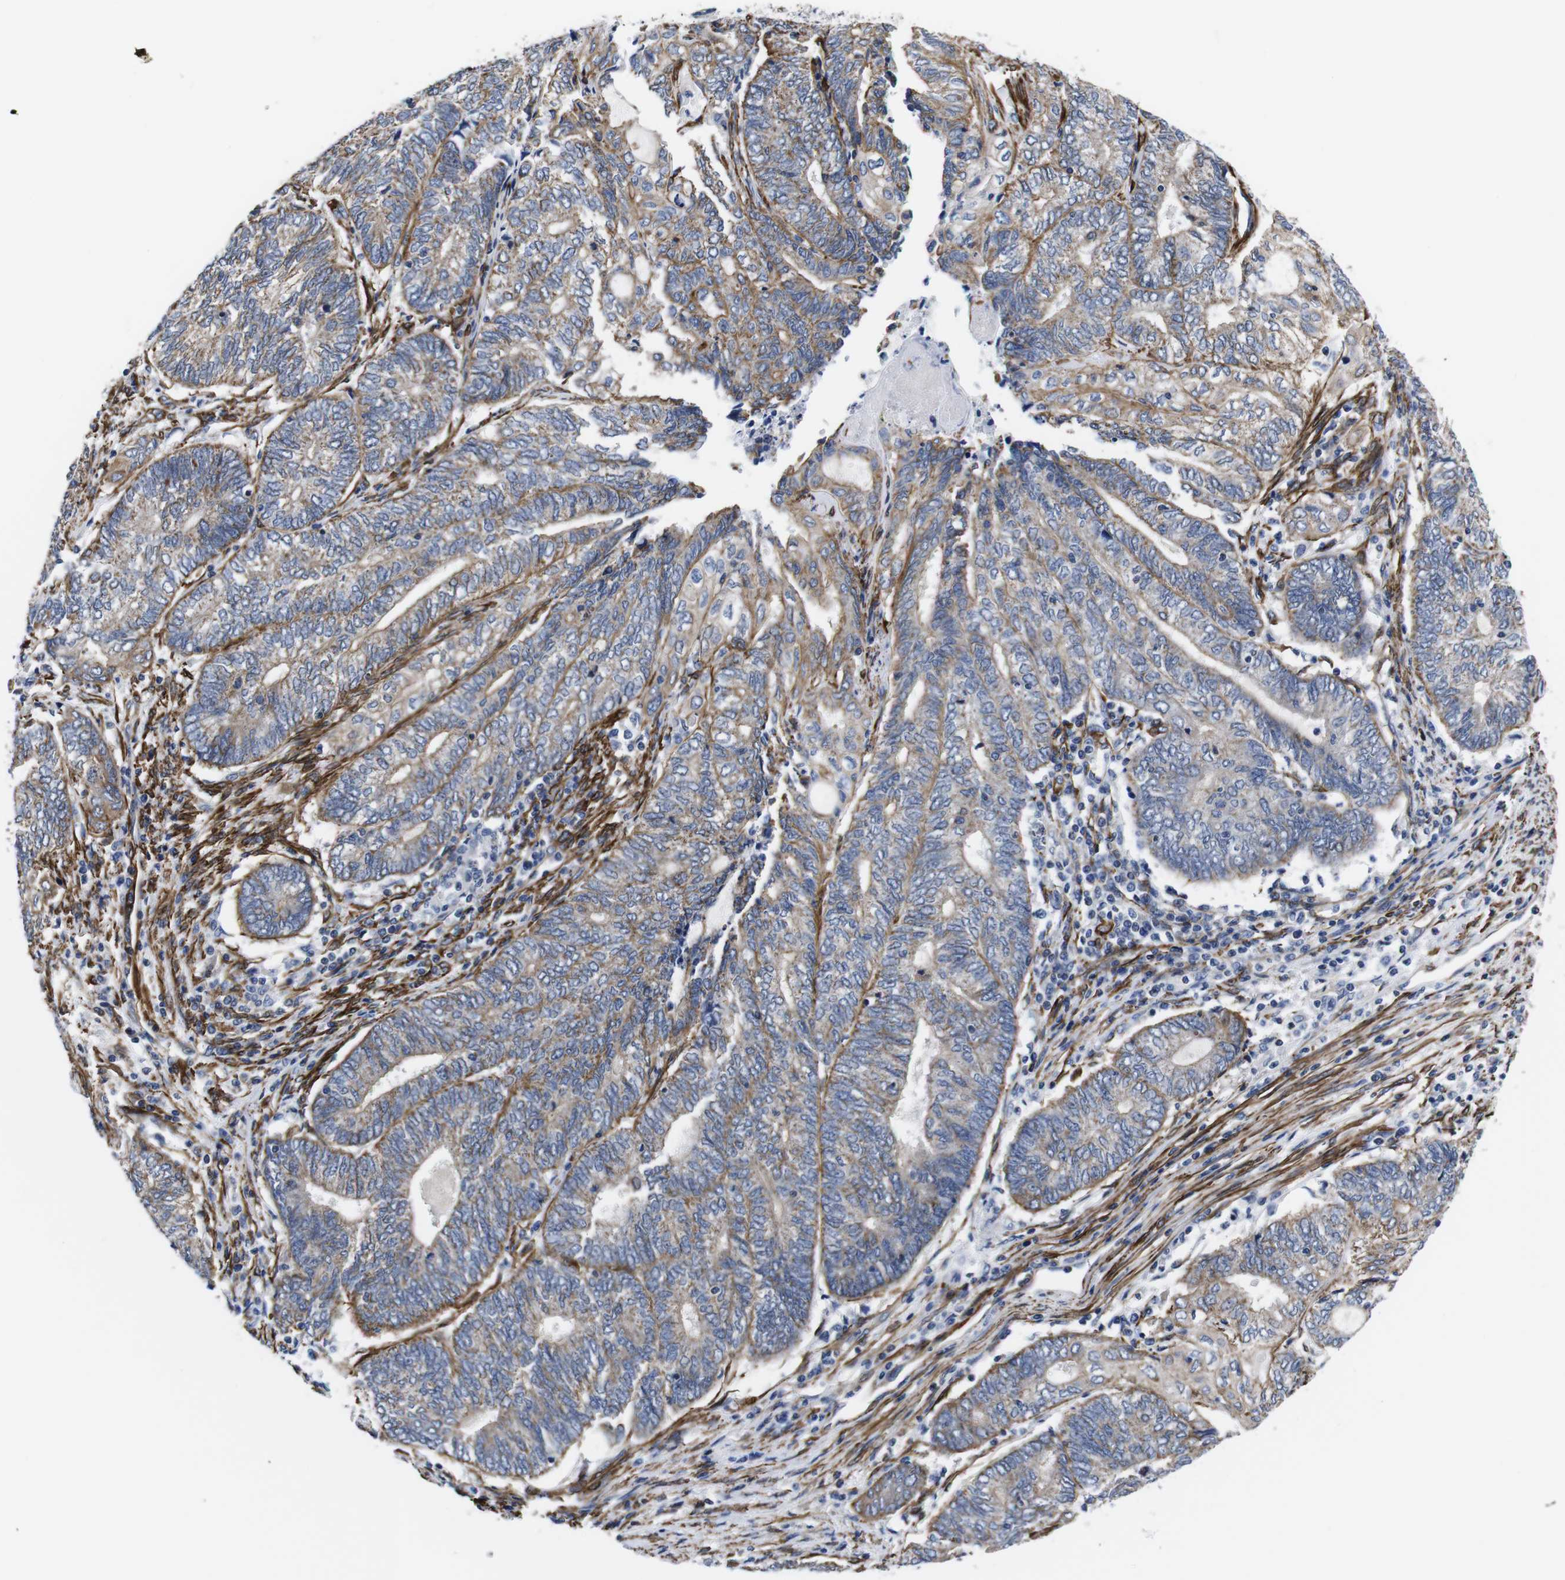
{"staining": {"intensity": "weak", "quantity": ">75%", "location": "cytoplasmic/membranous"}, "tissue": "endometrial cancer", "cell_type": "Tumor cells", "image_type": "cancer", "snomed": [{"axis": "morphology", "description": "Adenocarcinoma, NOS"}, {"axis": "topography", "description": "Uterus"}, {"axis": "topography", "description": "Endometrium"}], "caption": "Protein staining by immunohistochemistry exhibits weak cytoplasmic/membranous staining in approximately >75% of tumor cells in endometrial cancer.", "gene": "WNT10A", "patient": {"sex": "female", "age": 70}}